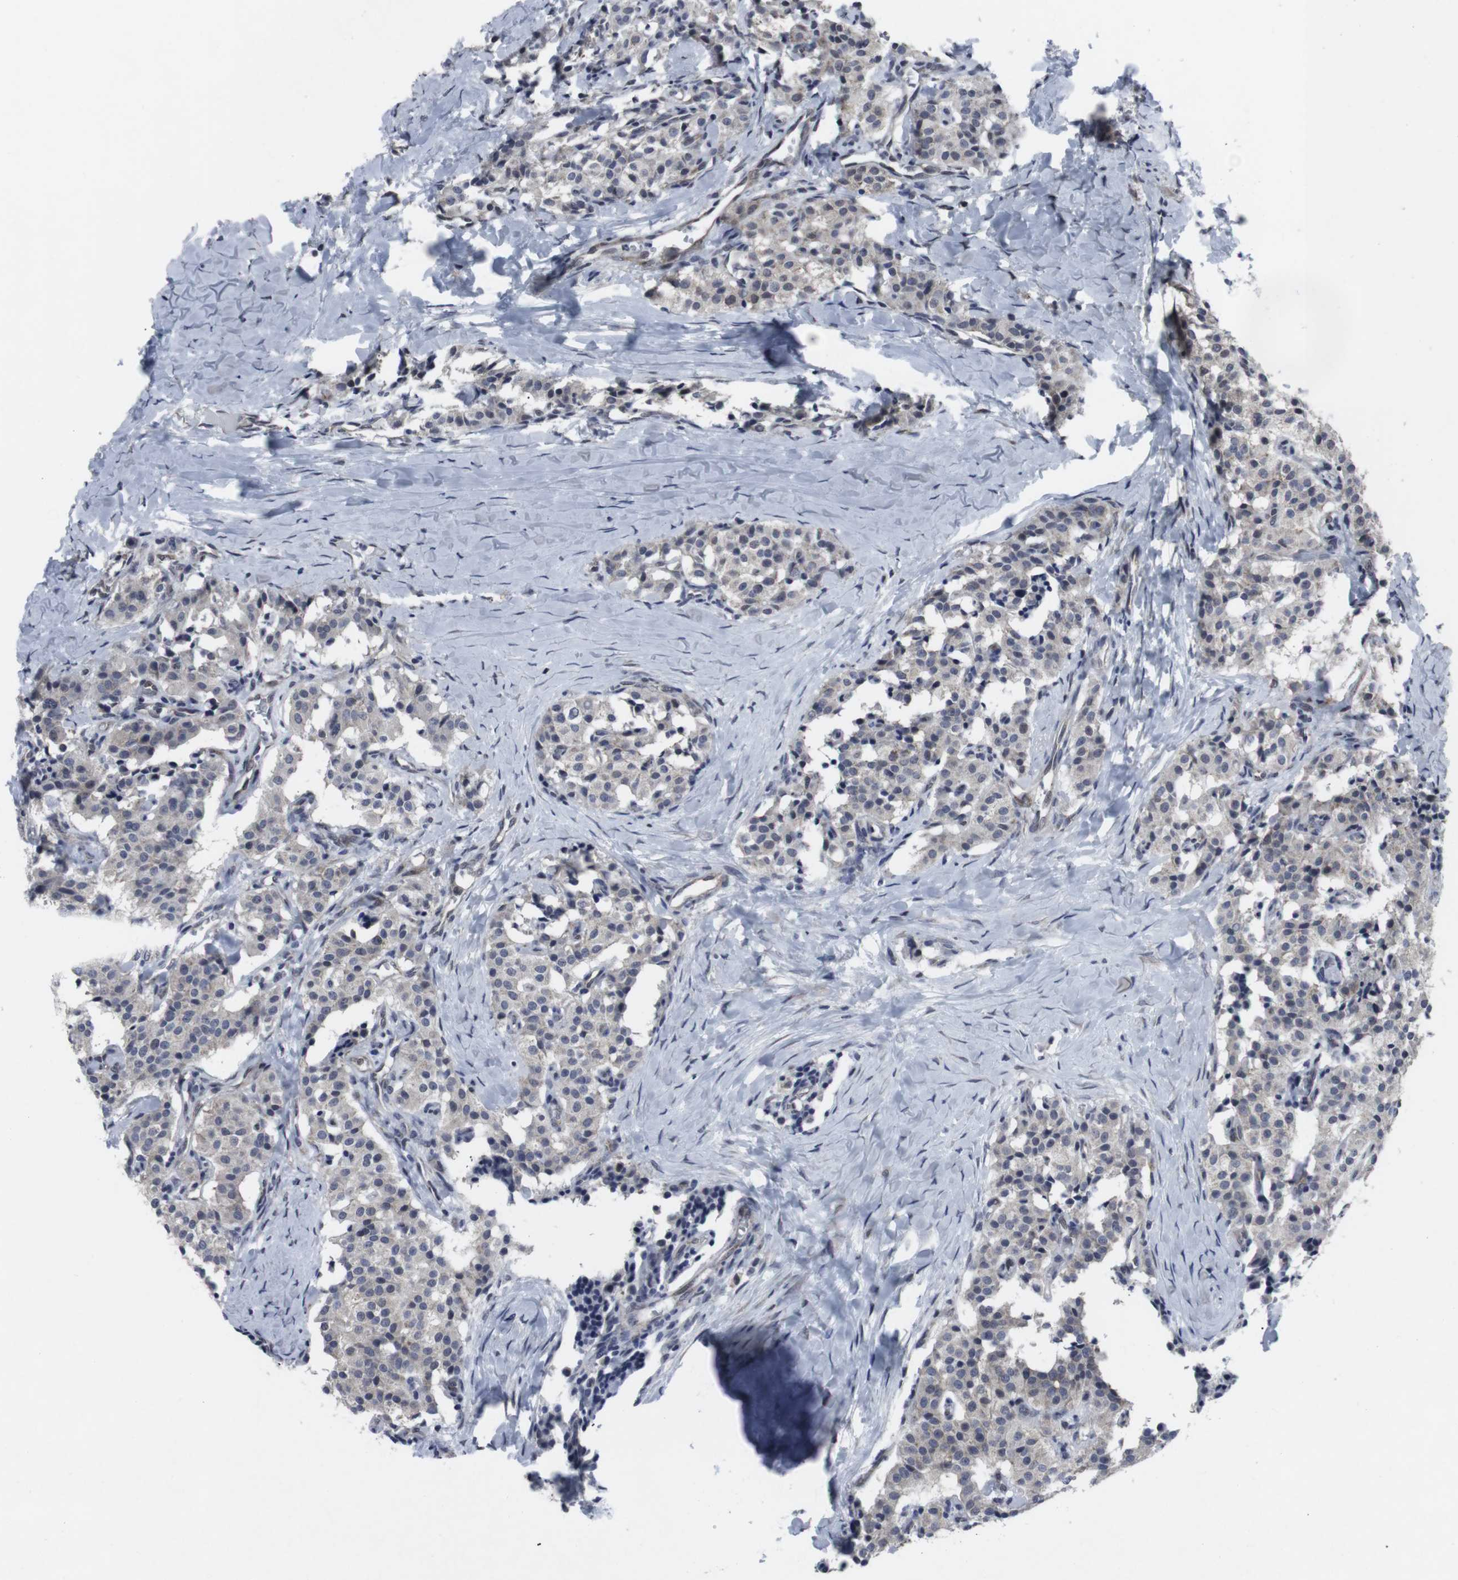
{"staining": {"intensity": "weak", "quantity": "<25%", "location": "cytoplasmic/membranous,nuclear"}, "tissue": "carcinoid", "cell_type": "Tumor cells", "image_type": "cancer", "snomed": [{"axis": "morphology", "description": "Carcinoid, malignant, NOS"}, {"axis": "topography", "description": "Lung"}], "caption": "Tumor cells show no significant expression in carcinoid.", "gene": "GEMIN2", "patient": {"sex": "male", "age": 30}}